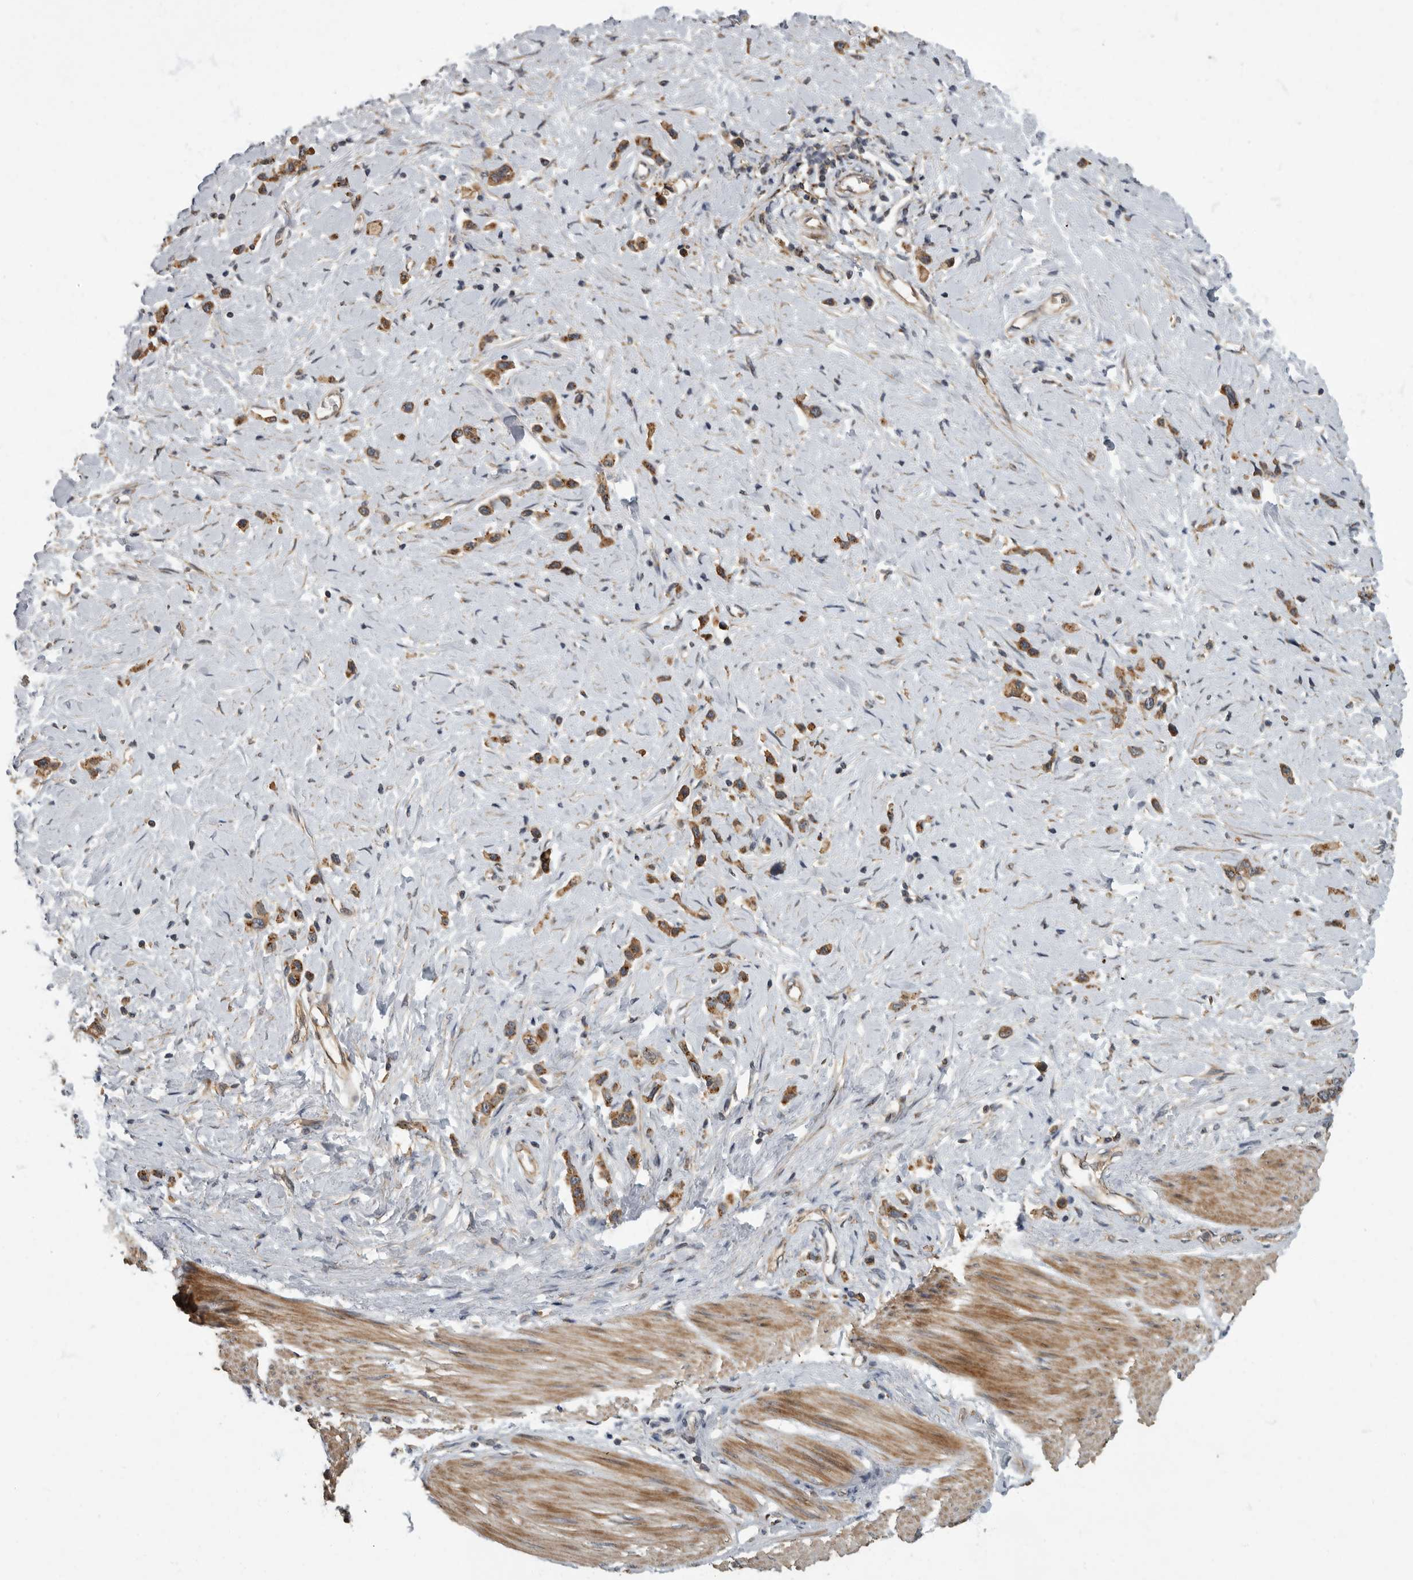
{"staining": {"intensity": "moderate", "quantity": ">75%", "location": "cytoplasmic/membranous"}, "tissue": "stomach cancer", "cell_type": "Tumor cells", "image_type": "cancer", "snomed": [{"axis": "morphology", "description": "Adenocarcinoma, NOS"}, {"axis": "topography", "description": "Stomach"}], "caption": "Moderate cytoplasmic/membranous staining is seen in about >75% of tumor cells in stomach cancer.", "gene": "IQCK", "patient": {"sex": "female", "age": 65}}